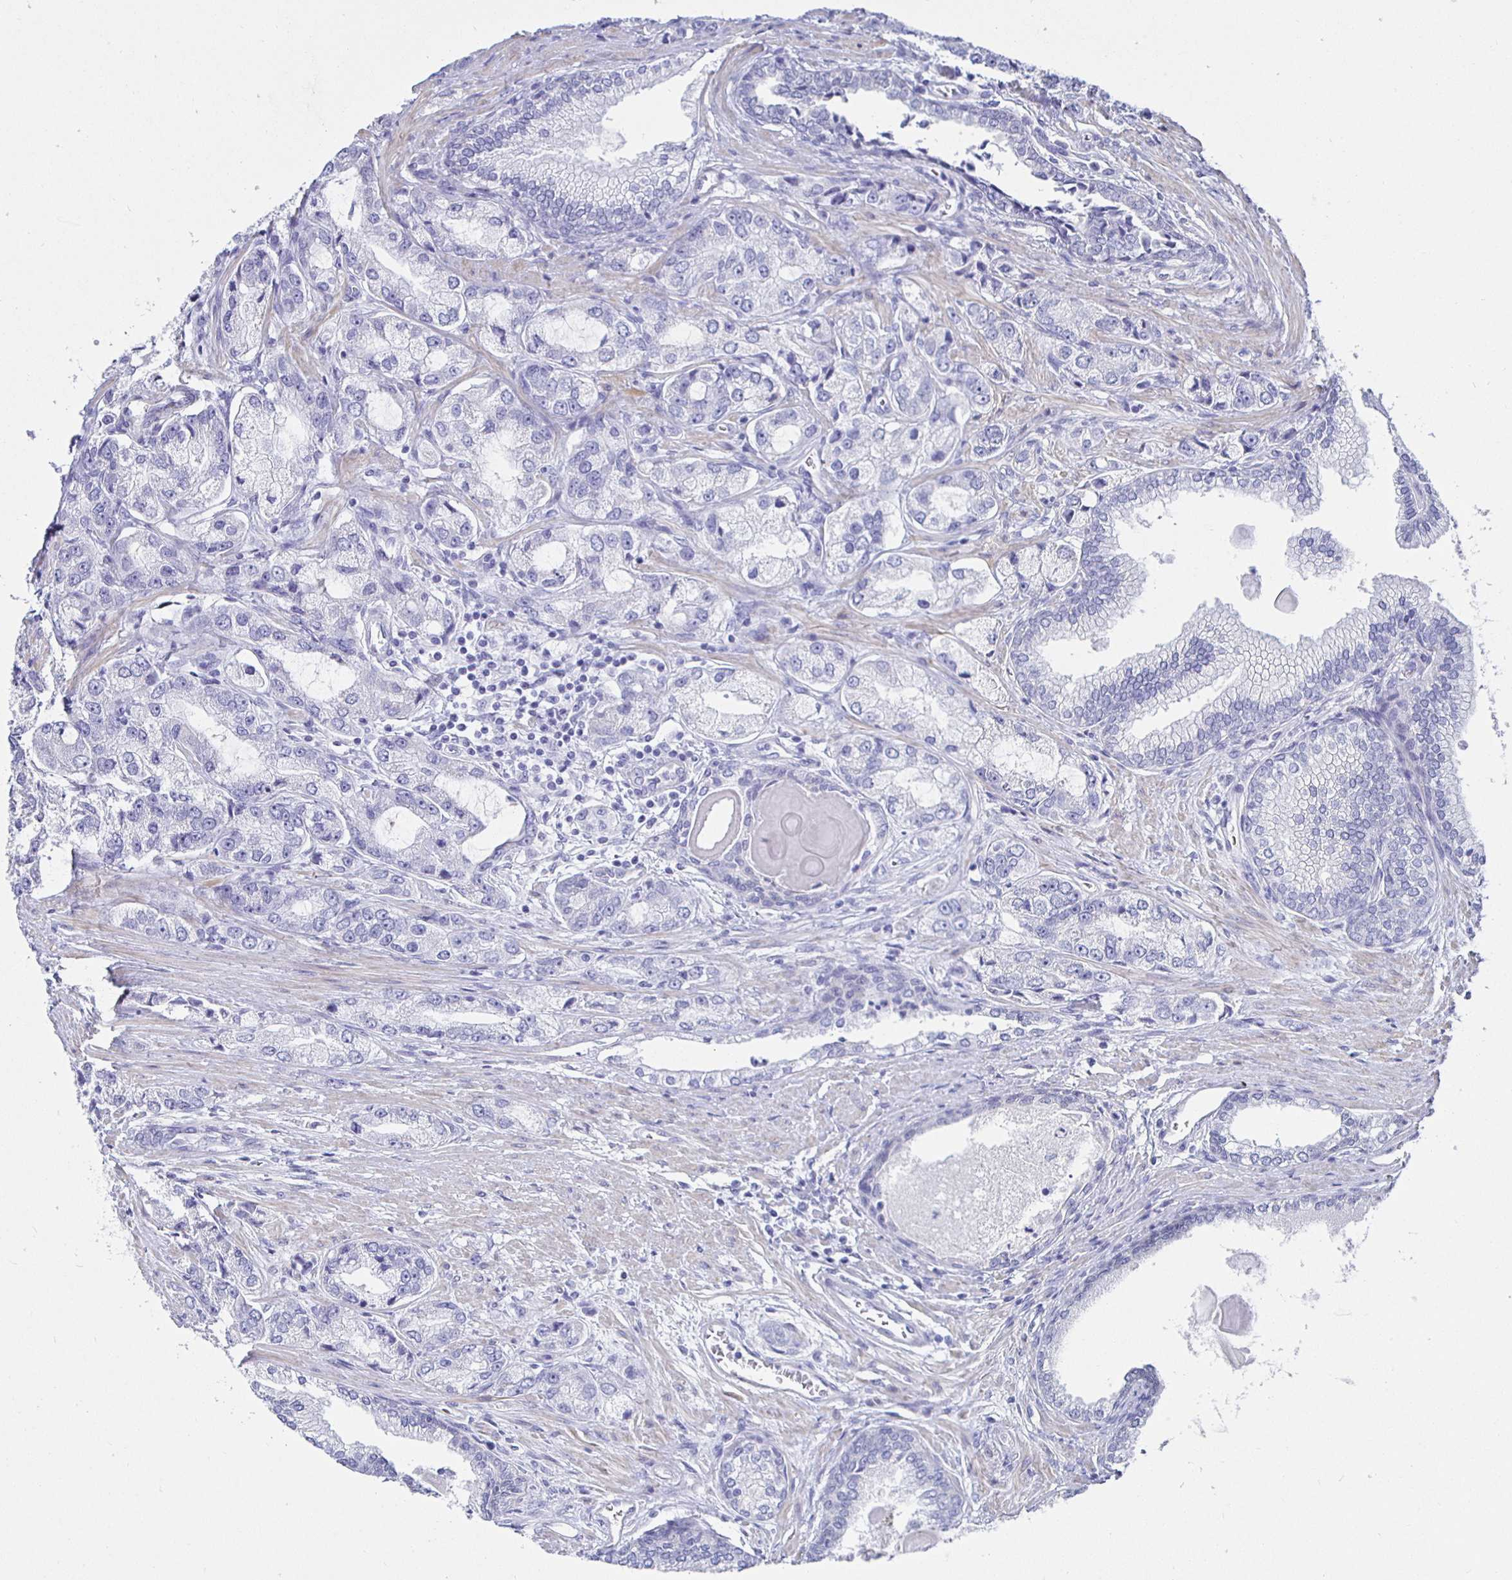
{"staining": {"intensity": "negative", "quantity": "none", "location": "none"}, "tissue": "prostate cancer", "cell_type": "Tumor cells", "image_type": "cancer", "snomed": [{"axis": "morphology", "description": "Adenocarcinoma, Low grade"}, {"axis": "topography", "description": "Prostate"}], "caption": "This histopathology image is of prostate cancer (low-grade adenocarcinoma) stained with immunohistochemistry to label a protein in brown with the nuclei are counter-stained blue. There is no expression in tumor cells.", "gene": "HSPA4L", "patient": {"sex": "male", "age": 69}}